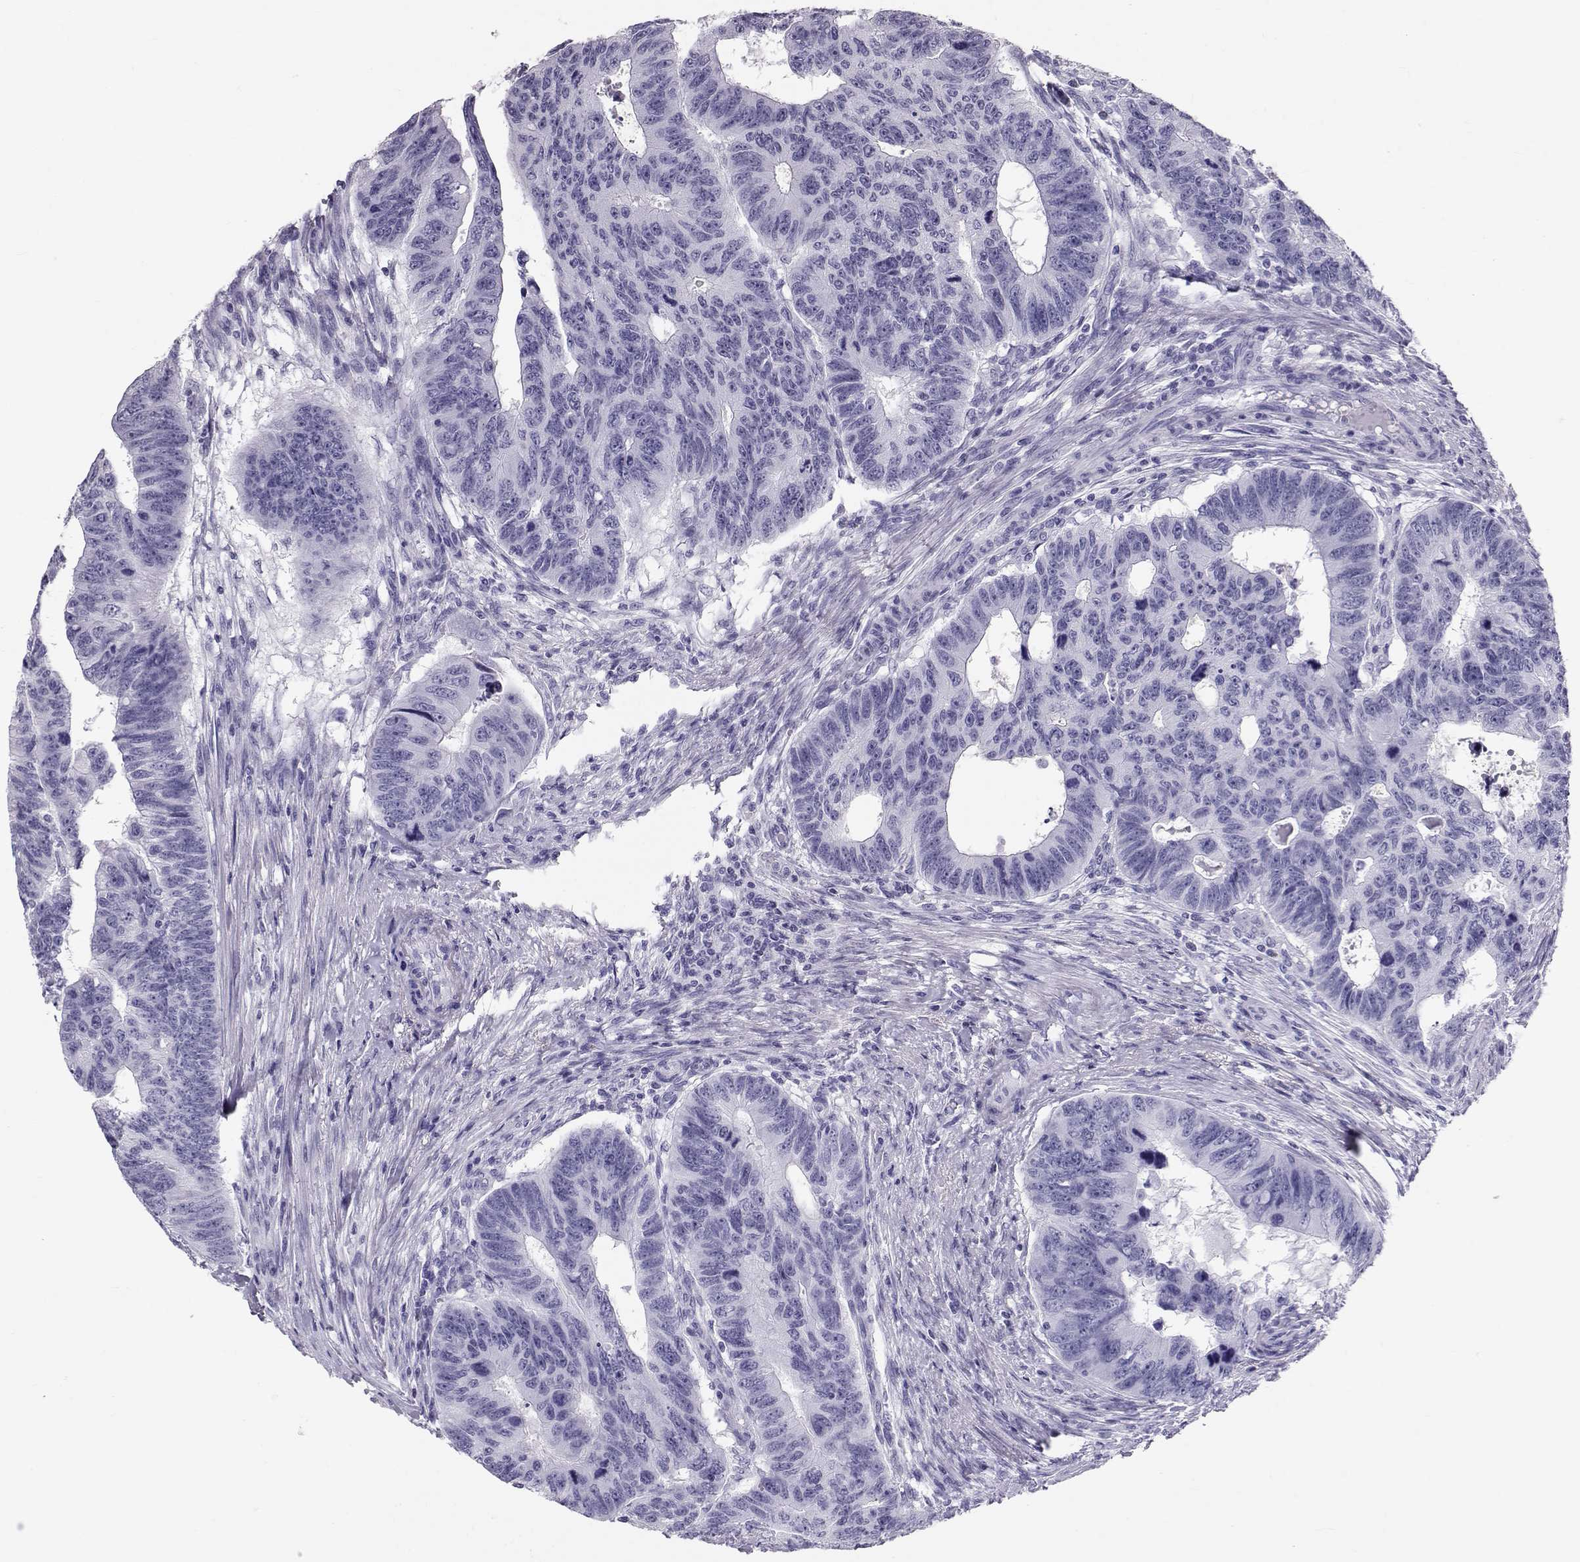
{"staining": {"intensity": "negative", "quantity": "none", "location": "none"}, "tissue": "colorectal cancer", "cell_type": "Tumor cells", "image_type": "cancer", "snomed": [{"axis": "morphology", "description": "Adenocarcinoma, NOS"}, {"axis": "topography", "description": "Rectum"}], "caption": "There is no significant staining in tumor cells of adenocarcinoma (colorectal). The staining is performed using DAB (3,3'-diaminobenzidine) brown chromogen with nuclei counter-stained in using hematoxylin.", "gene": "RD3", "patient": {"sex": "female", "age": 85}}